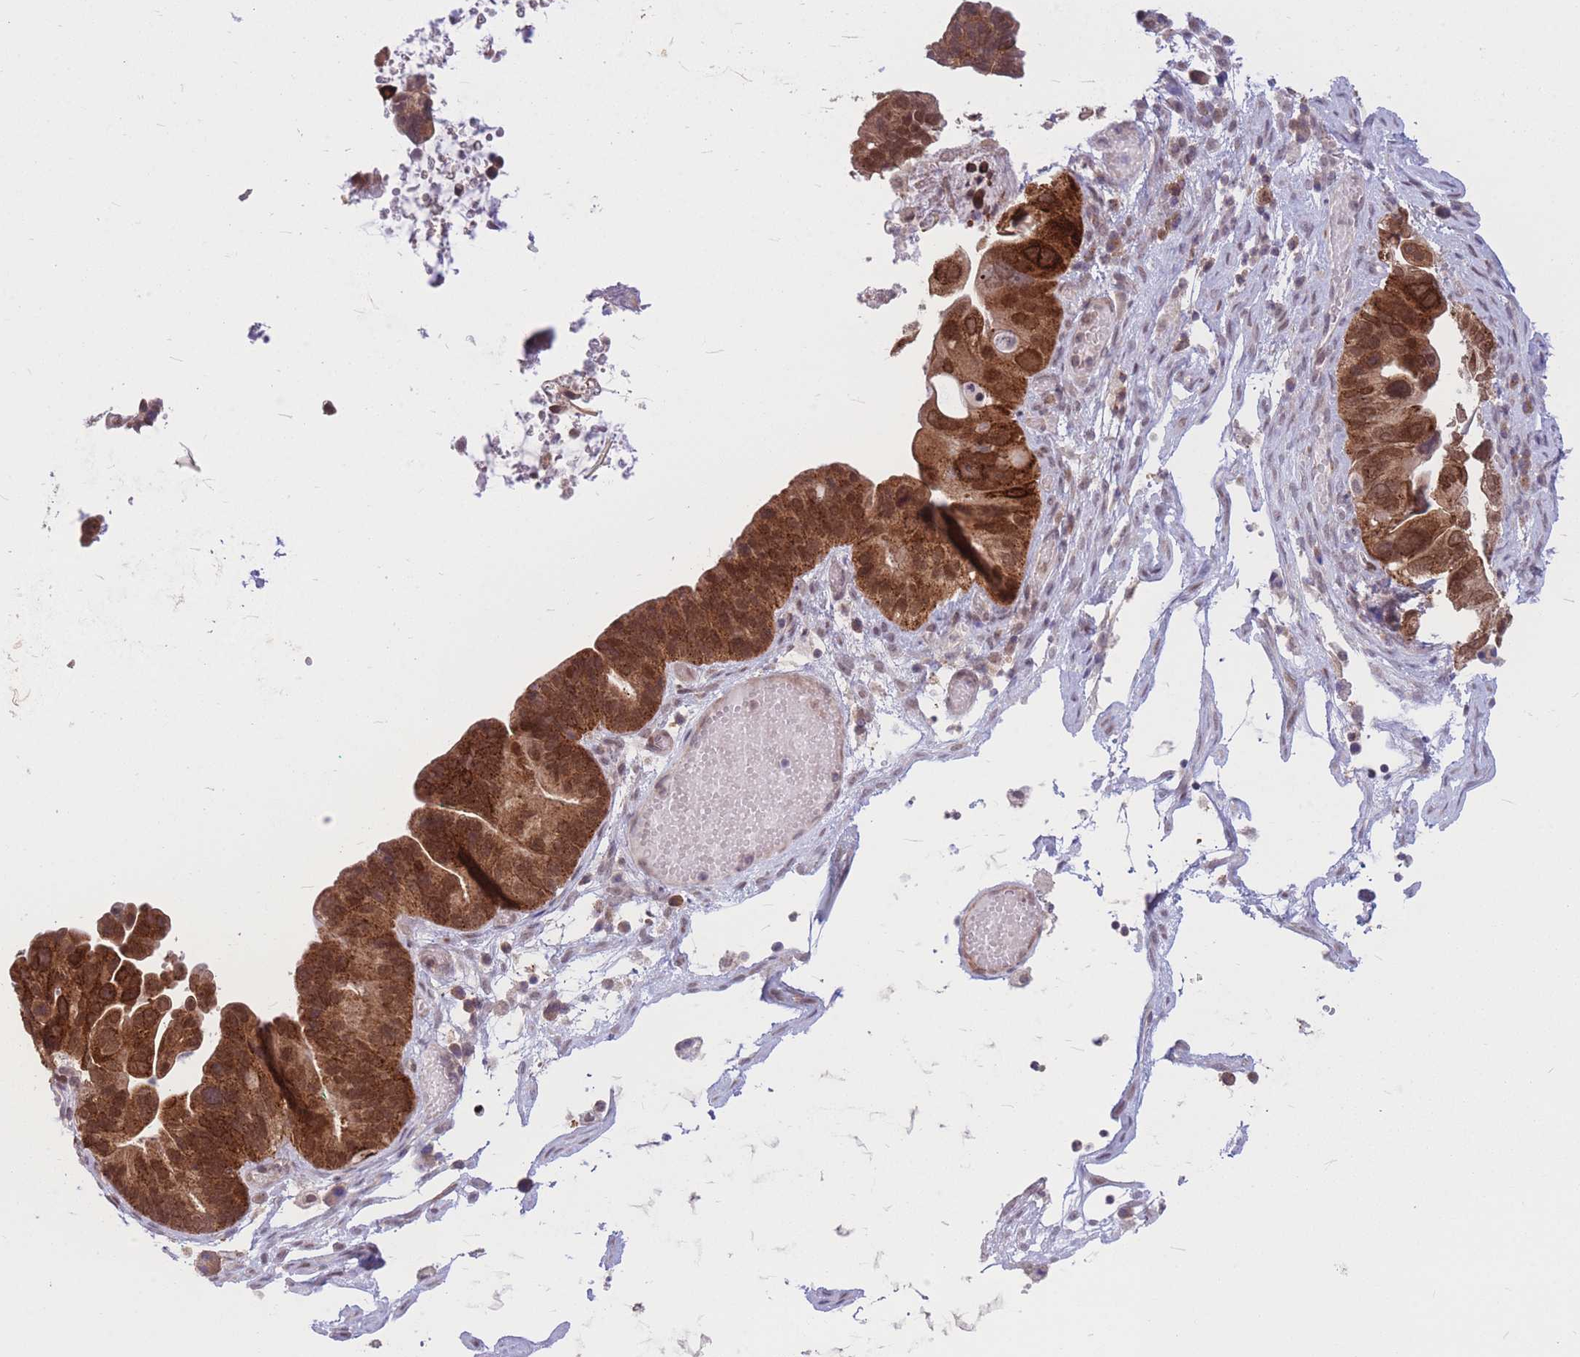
{"staining": {"intensity": "strong", "quantity": ">75%", "location": "cytoplasmic/membranous,nuclear"}, "tissue": "ovarian cancer", "cell_type": "Tumor cells", "image_type": "cancer", "snomed": [{"axis": "morphology", "description": "Cystadenocarcinoma, serous, NOS"}, {"axis": "topography", "description": "Ovary"}], "caption": "DAB immunohistochemical staining of human ovarian serous cystadenocarcinoma exhibits strong cytoplasmic/membranous and nuclear protein positivity in about >75% of tumor cells.", "gene": "TCF20", "patient": {"sex": "female", "age": 56}}